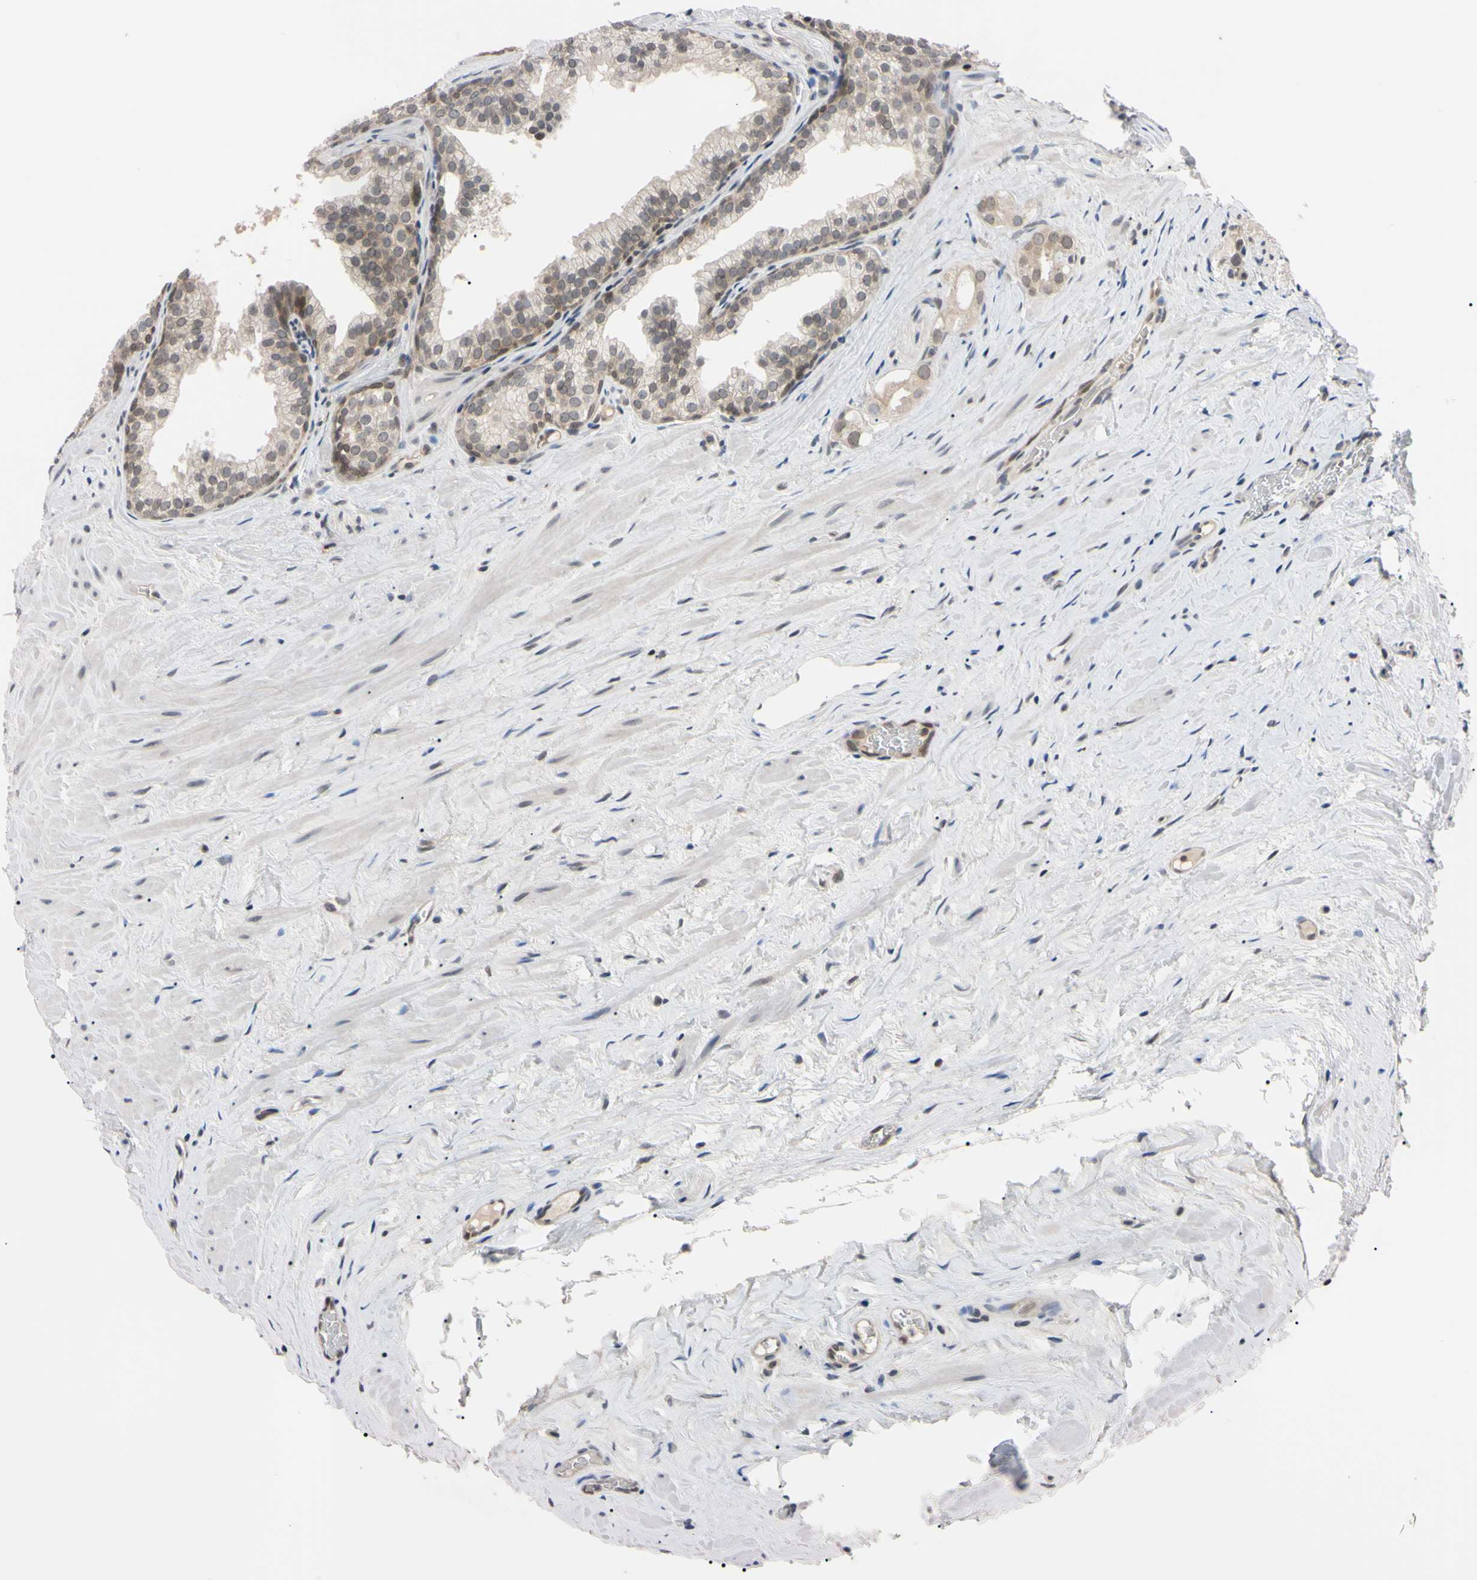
{"staining": {"intensity": "weak", "quantity": ">75%", "location": "cytoplasmic/membranous"}, "tissue": "prostate cancer", "cell_type": "Tumor cells", "image_type": "cancer", "snomed": [{"axis": "morphology", "description": "Adenocarcinoma, Low grade"}, {"axis": "topography", "description": "Prostate"}], "caption": "Human prostate cancer stained for a protein (brown) displays weak cytoplasmic/membranous positive expression in about >75% of tumor cells.", "gene": "UBE2I", "patient": {"sex": "male", "age": 59}}